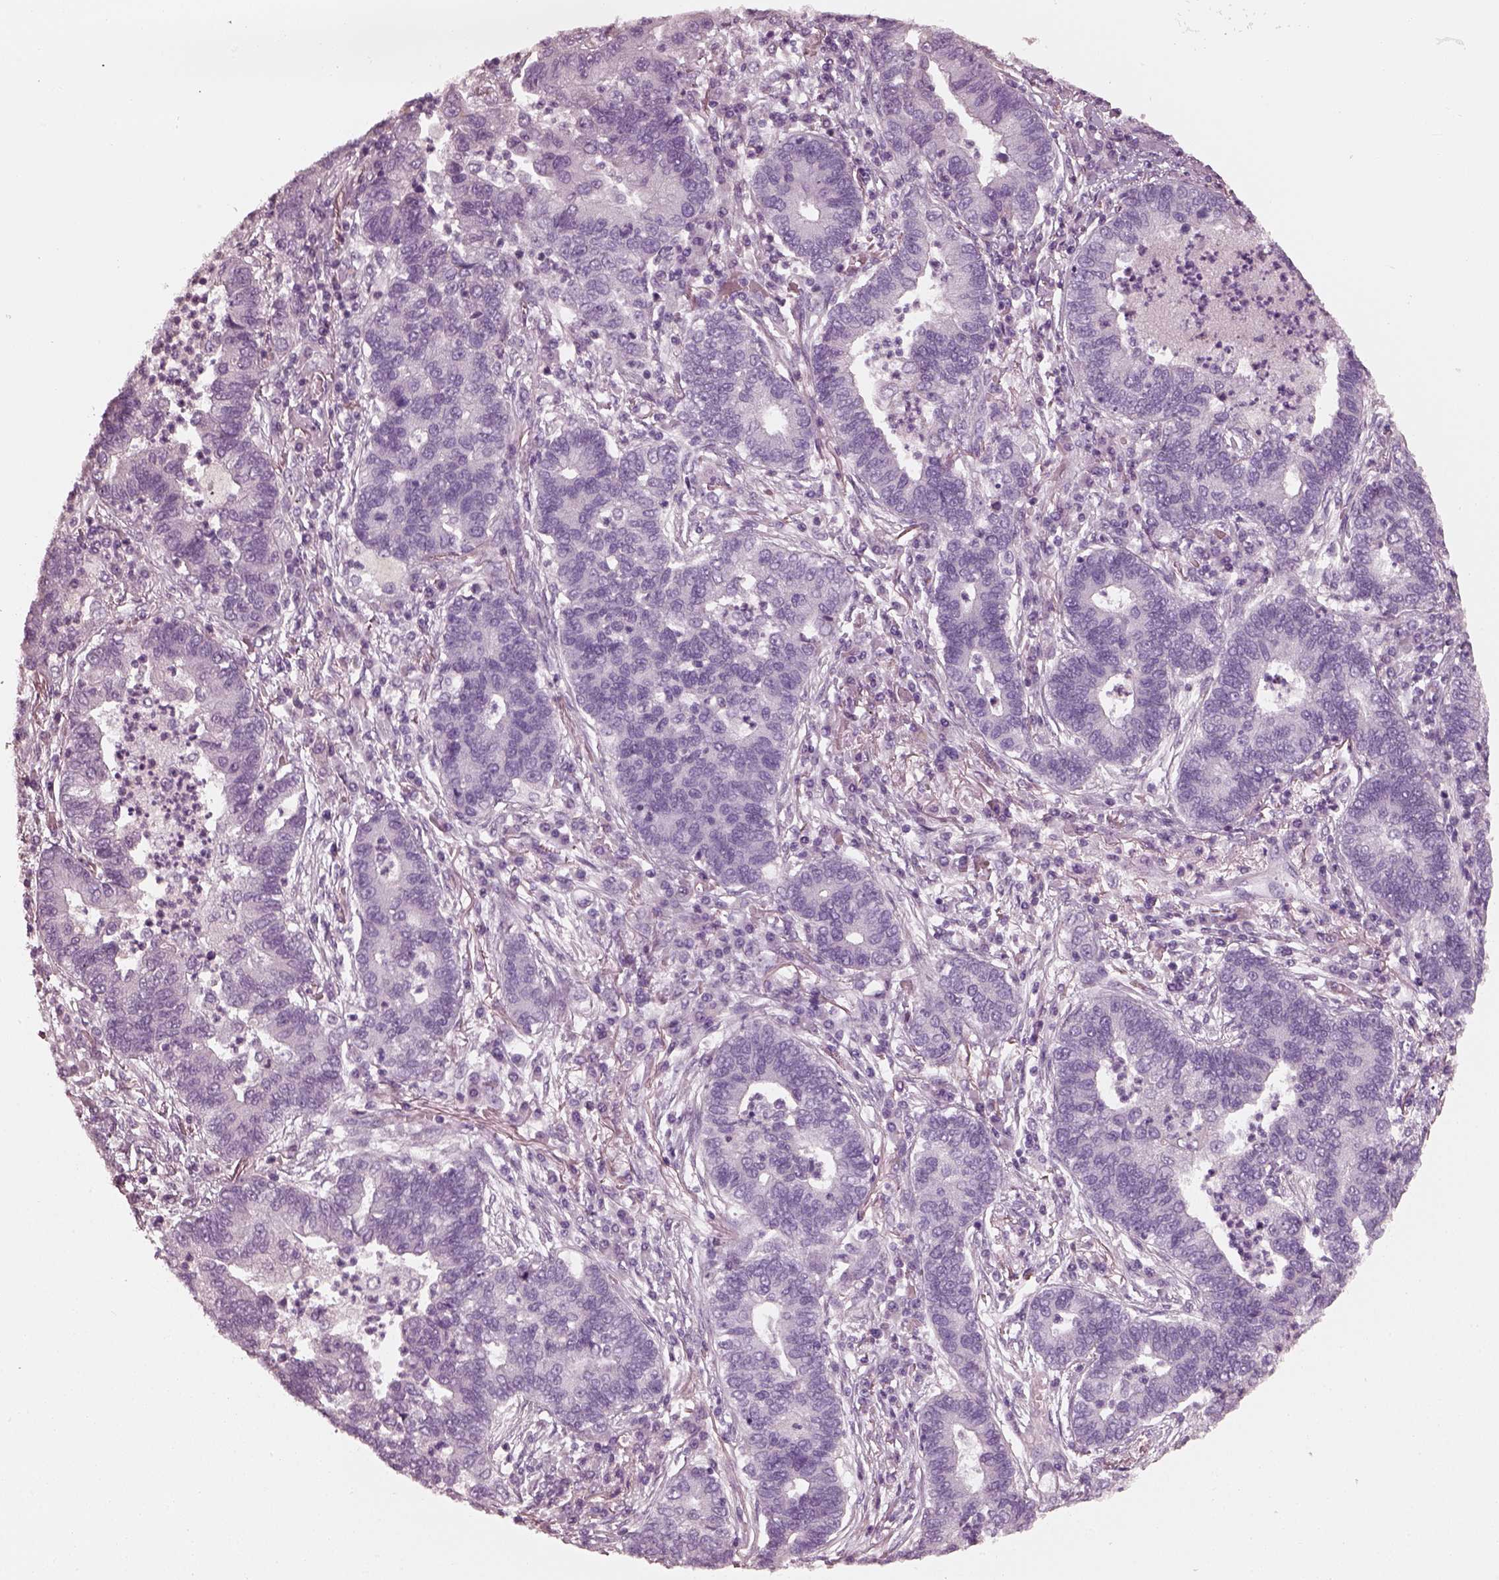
{"staining": {"intensity": "negative", "quantity": "none", "location": "none"}, "tissue": "lung cancer", "cell_type": "Tumor cells", "image_type": "cancer", "snomed": [{"axis": "morphology", "description": "Adenocarcinoma, NOS"}, {"axis": "topography", "description": "Lung"}], "caption": "DAB immunohistochemical staining of adenocarcinoma (lung) shows no significant expression in tumor cells.", "gene": "RS1", "patient": {"sex": "female", "age": 57}}